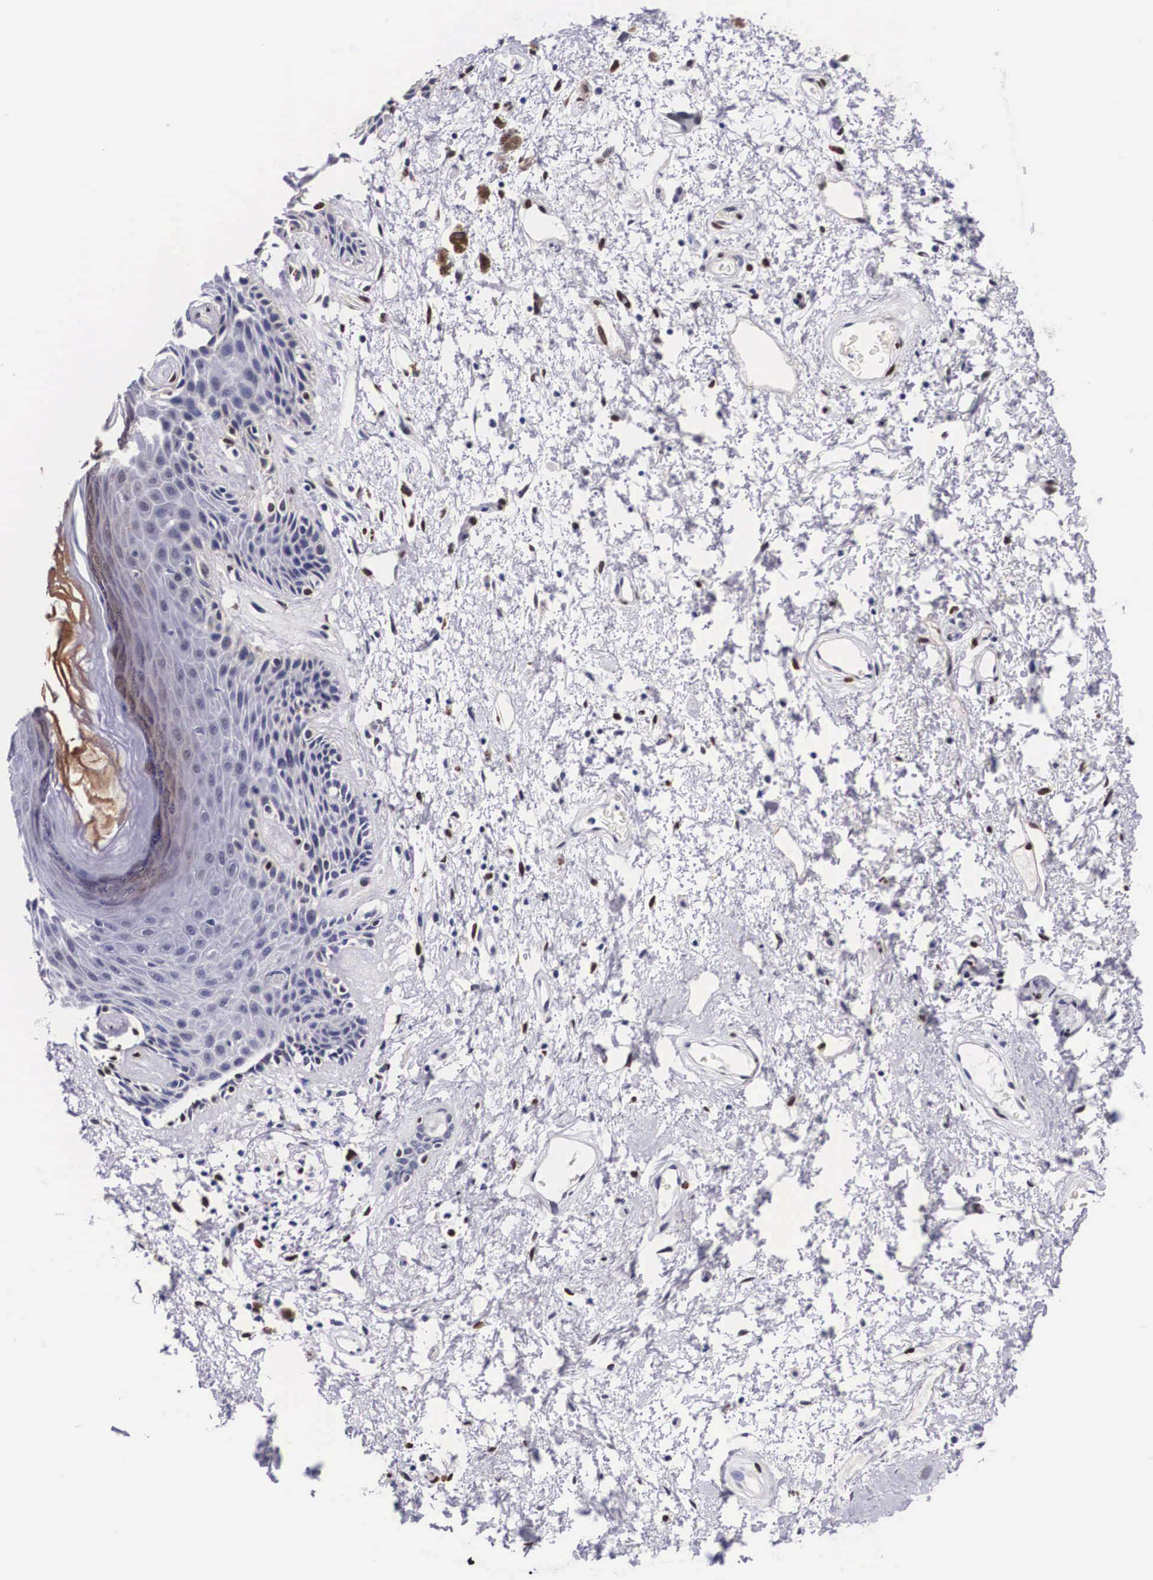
{"staining": {"intensity": "moderate", "quantity": "<25%", "location": "nuclear"}, "tissue": "skin", "cell_type": "Epidermal cells", "image_type": "normal", "snomed": [{"axis": "morphology", "description": "Normal tissue, NOS"}, {"axis": "topography", "description": "Anal"}, {"axis": "topography", "description": "Peripheral nerve tissue"}], "caption": "IHC (DAB) staining of benign human skin exhibits moderate nuclear protein staining in approximately <25% of epidermal cells.", "gene": "KHDRBS3", "patient": {"sex": "female", "age": 46}}